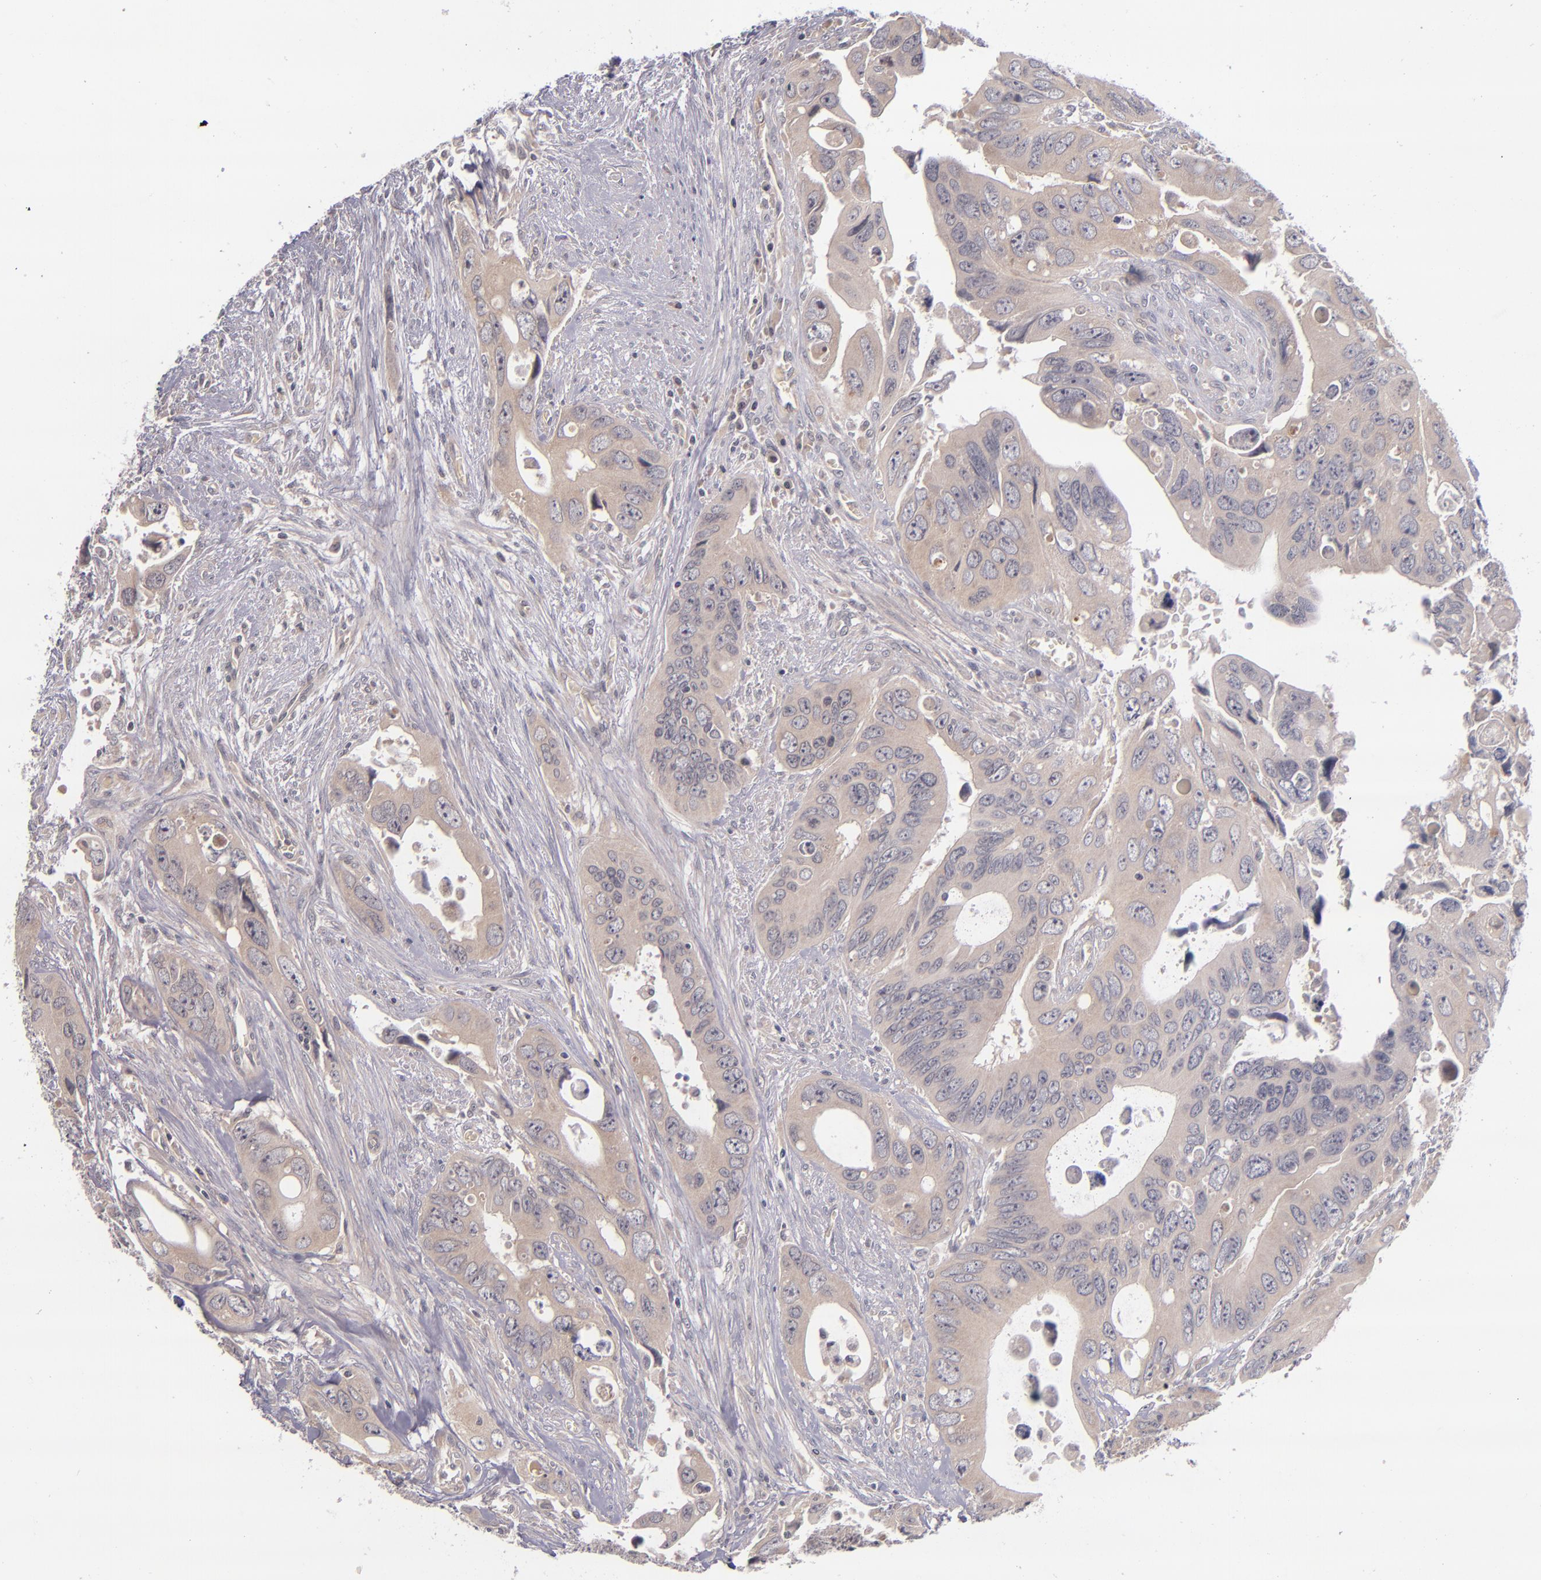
{"staining": {"intensity": "weak", "quantity": "25%-75%", "location": "cytoplasmic/membranous"}, "tissue": "colorectal cancer", "cell_type": "Tumor cells", "image_type": "cancer", "snomed": [{"axis": "morphology", "description": "Adenocarcinoma, NOS"}, {"axis": "topography", "description": "Rectum"}], "caption": "Immunohistochemical staining of colorectal cancer (adenocarcinoma) demonstrates low levels of weak cytoplasmic/membranous protein positivity in approximately 25%-75% of tumor cells.", "gene": "TSC2", "patient": {"sex": "male", "age": 70}}